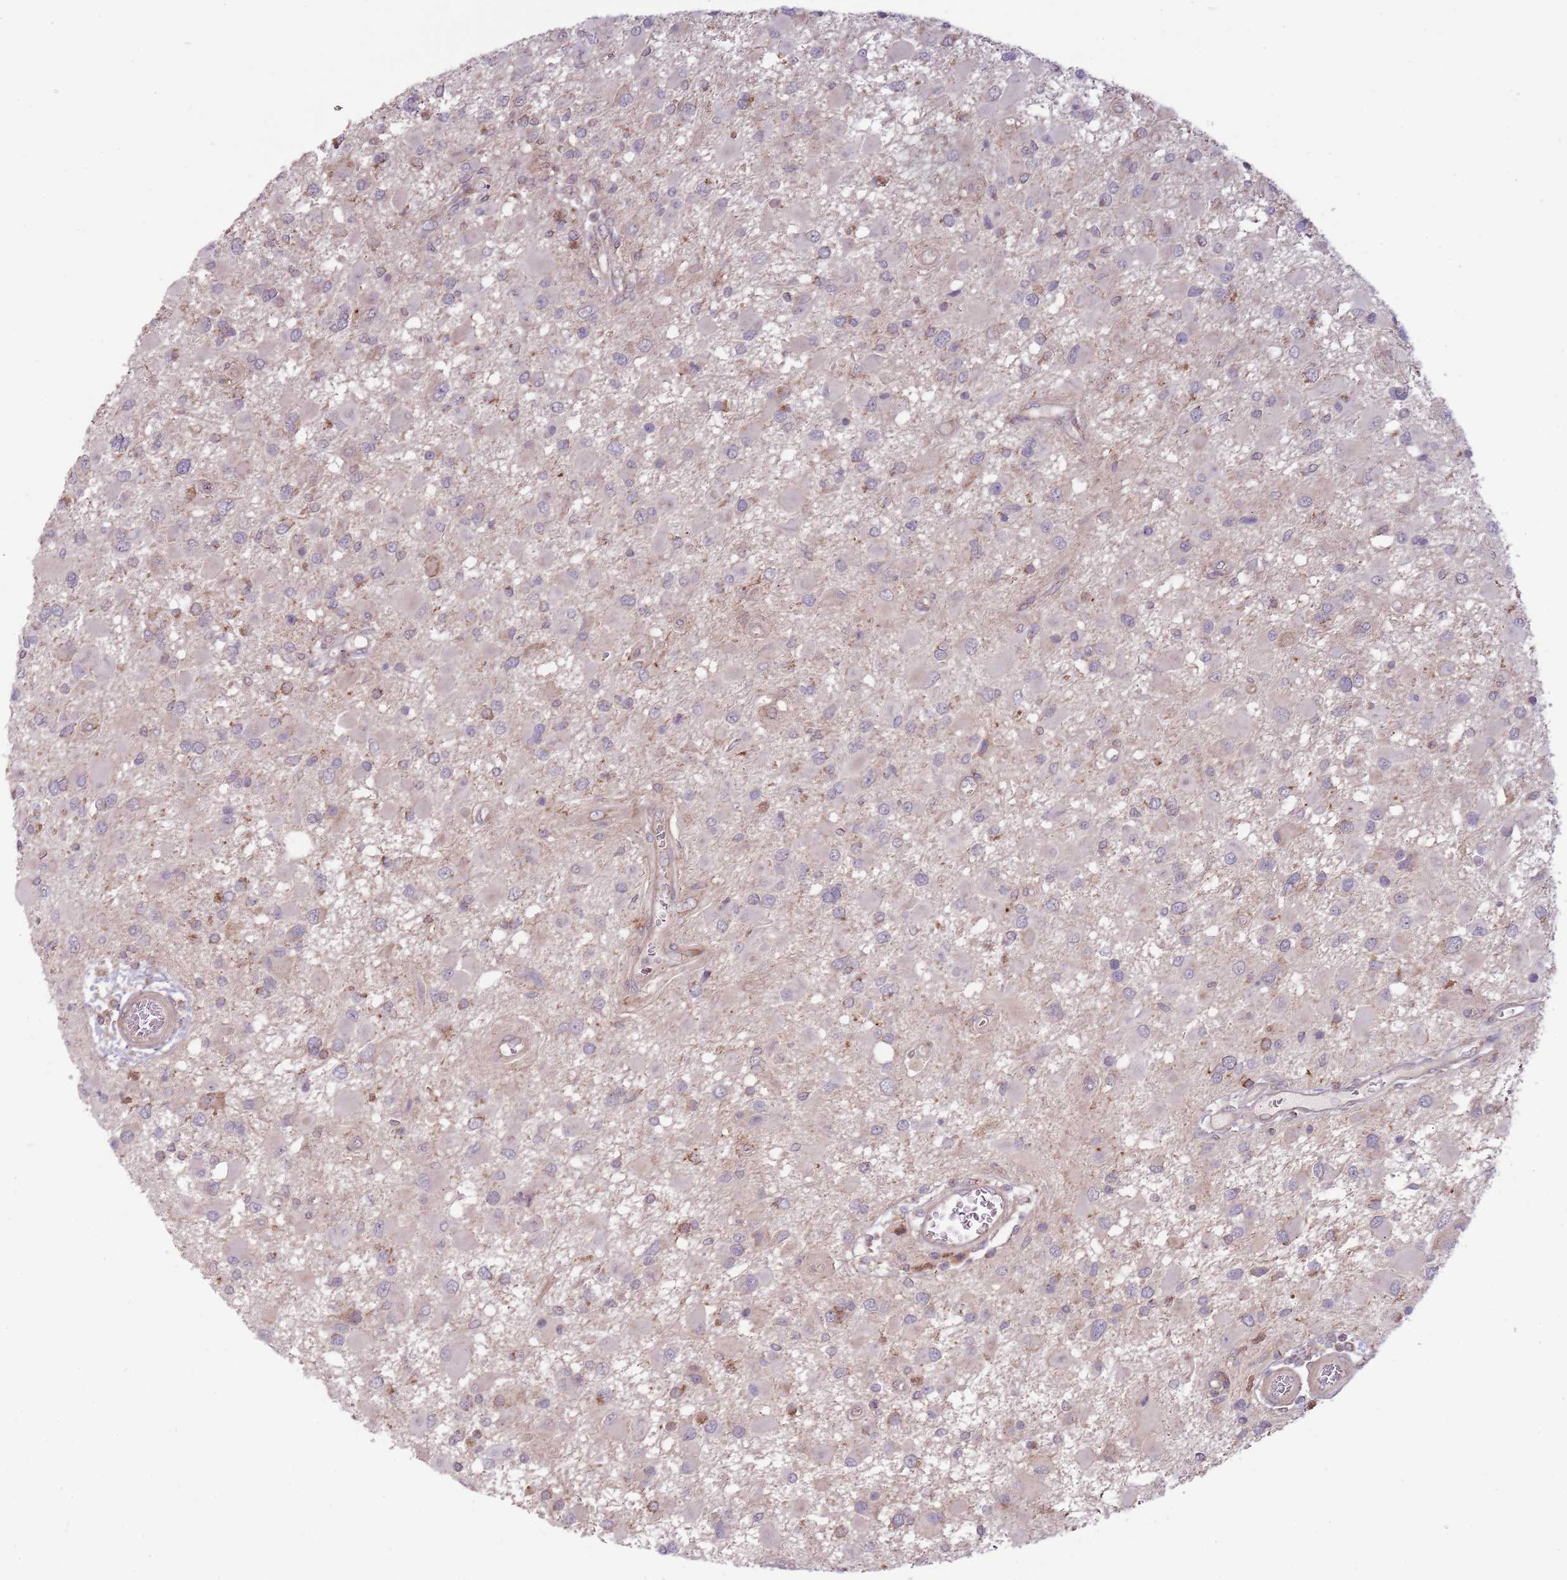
{"staining": {"intensity": "moderate", "quantity": "<25%", "location": "cytoplasmic/membranous"}, "tissue": "glioma", "cell_type": "Tumor cells", "image_type": "cancer", "snomed": [{"axis": "morphology", "description": "Glioma, malignant, High grade"}, {"axis": "topography", "description": "Brain"}], "caption": "Moderate cytoplasmic/membranous staining for a protein is seen in about <25% of tumor cells of glioma using IHC.", "gene": "RNF181", "patient": {"sex": "male", "age": 53}}